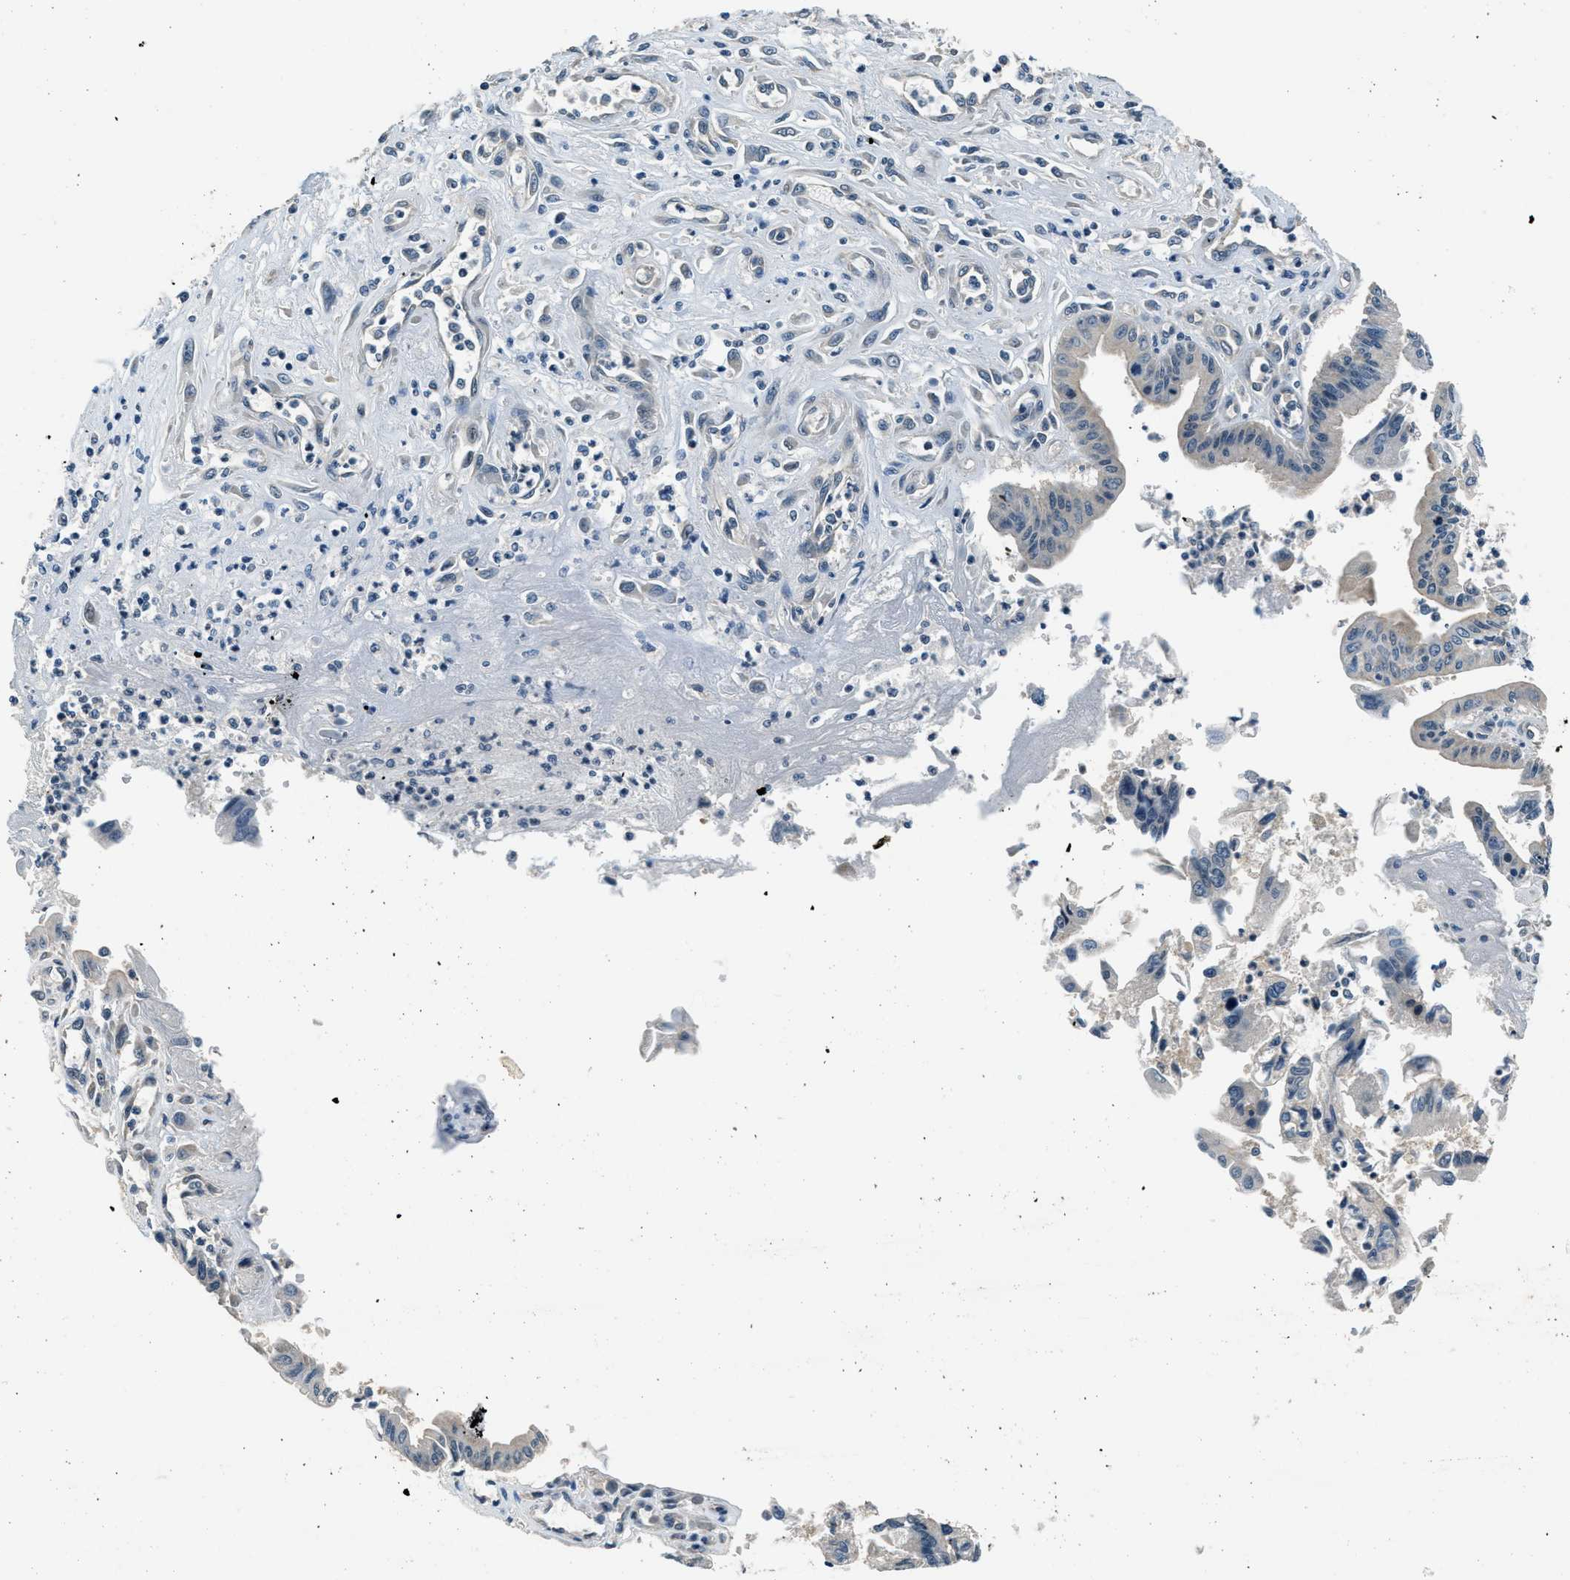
{"staining": {"intensity": "negative", "quantity": "none", "location": "none"}, "tissue": "pancreatic cancer", "cell_type": "Tumor cells", "image_type": "cancer", "snomed": [{"axis": "morphology", "description": "Adenocarcinoma, NOS"}, {"axis": "topography", "description": "Pancreas"}], "caption": "DAB (3,3'-diaminobenzidine) immunohistochemical staining of pancreatic cancer (adenocarcinoma) exhibits no significant positivity in tumor cells.", "gene": "NME8", "patient": {"sex": "male", "age": 56}}